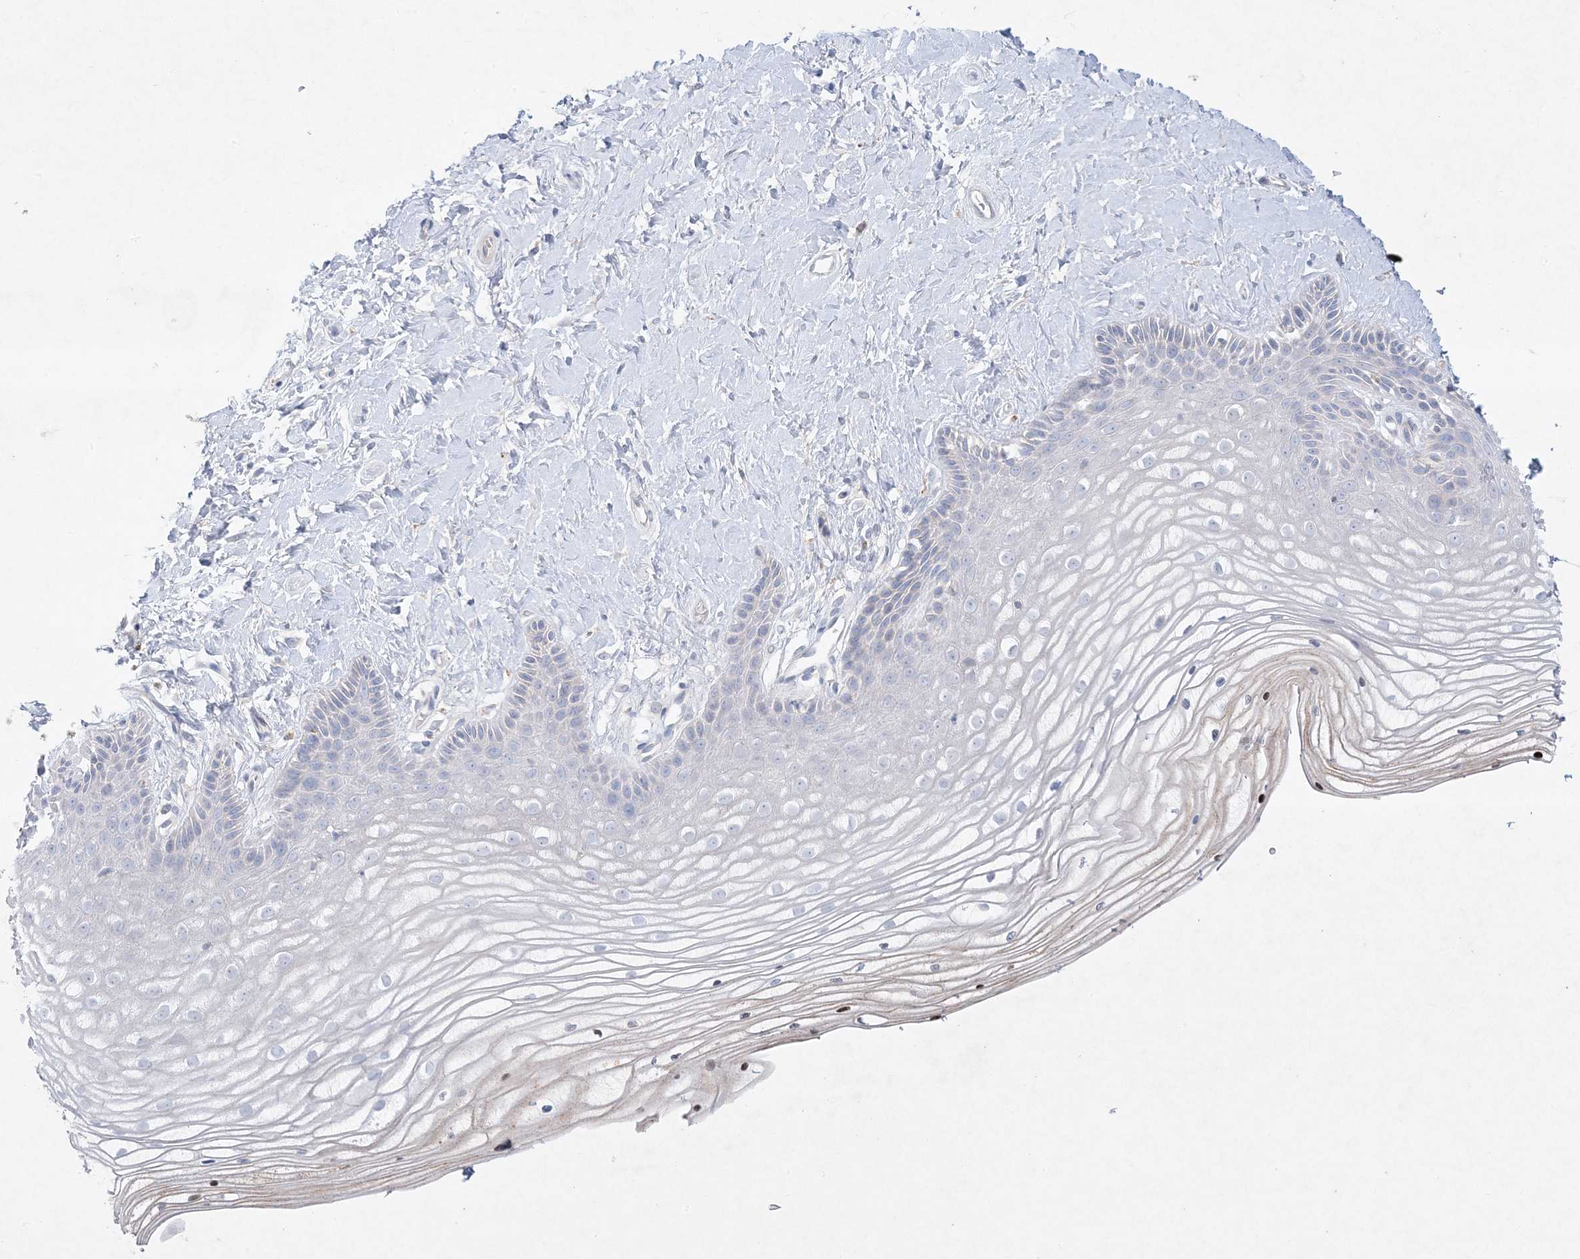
{"staining": {"intensity": "negative", "quantity": "none", "location": "none"}, "tissue": "vagina", "cell_type": "Squamous epithelial cells", "image_type": "normal", "snomed": [{"axis": "morphology", "description": "Normal tissue, NOS"}, {"axis": "topography", "description": "Vagina"}, {"axis": "topography", "description": "Cervix"}], "caption": "This micrograph is of unremarkable vagina stained with immunohistochemistry (IHC) to label a protein in brown with the nuclei are counter-stained blue. There is no expression in squamous epithelial cells. The staining is performed using DAB brown chromogen with nuclei counter-stained in using hematoxylin.", "gene": "KCTD6", "patient": {"sex": "female", "age": 40}}